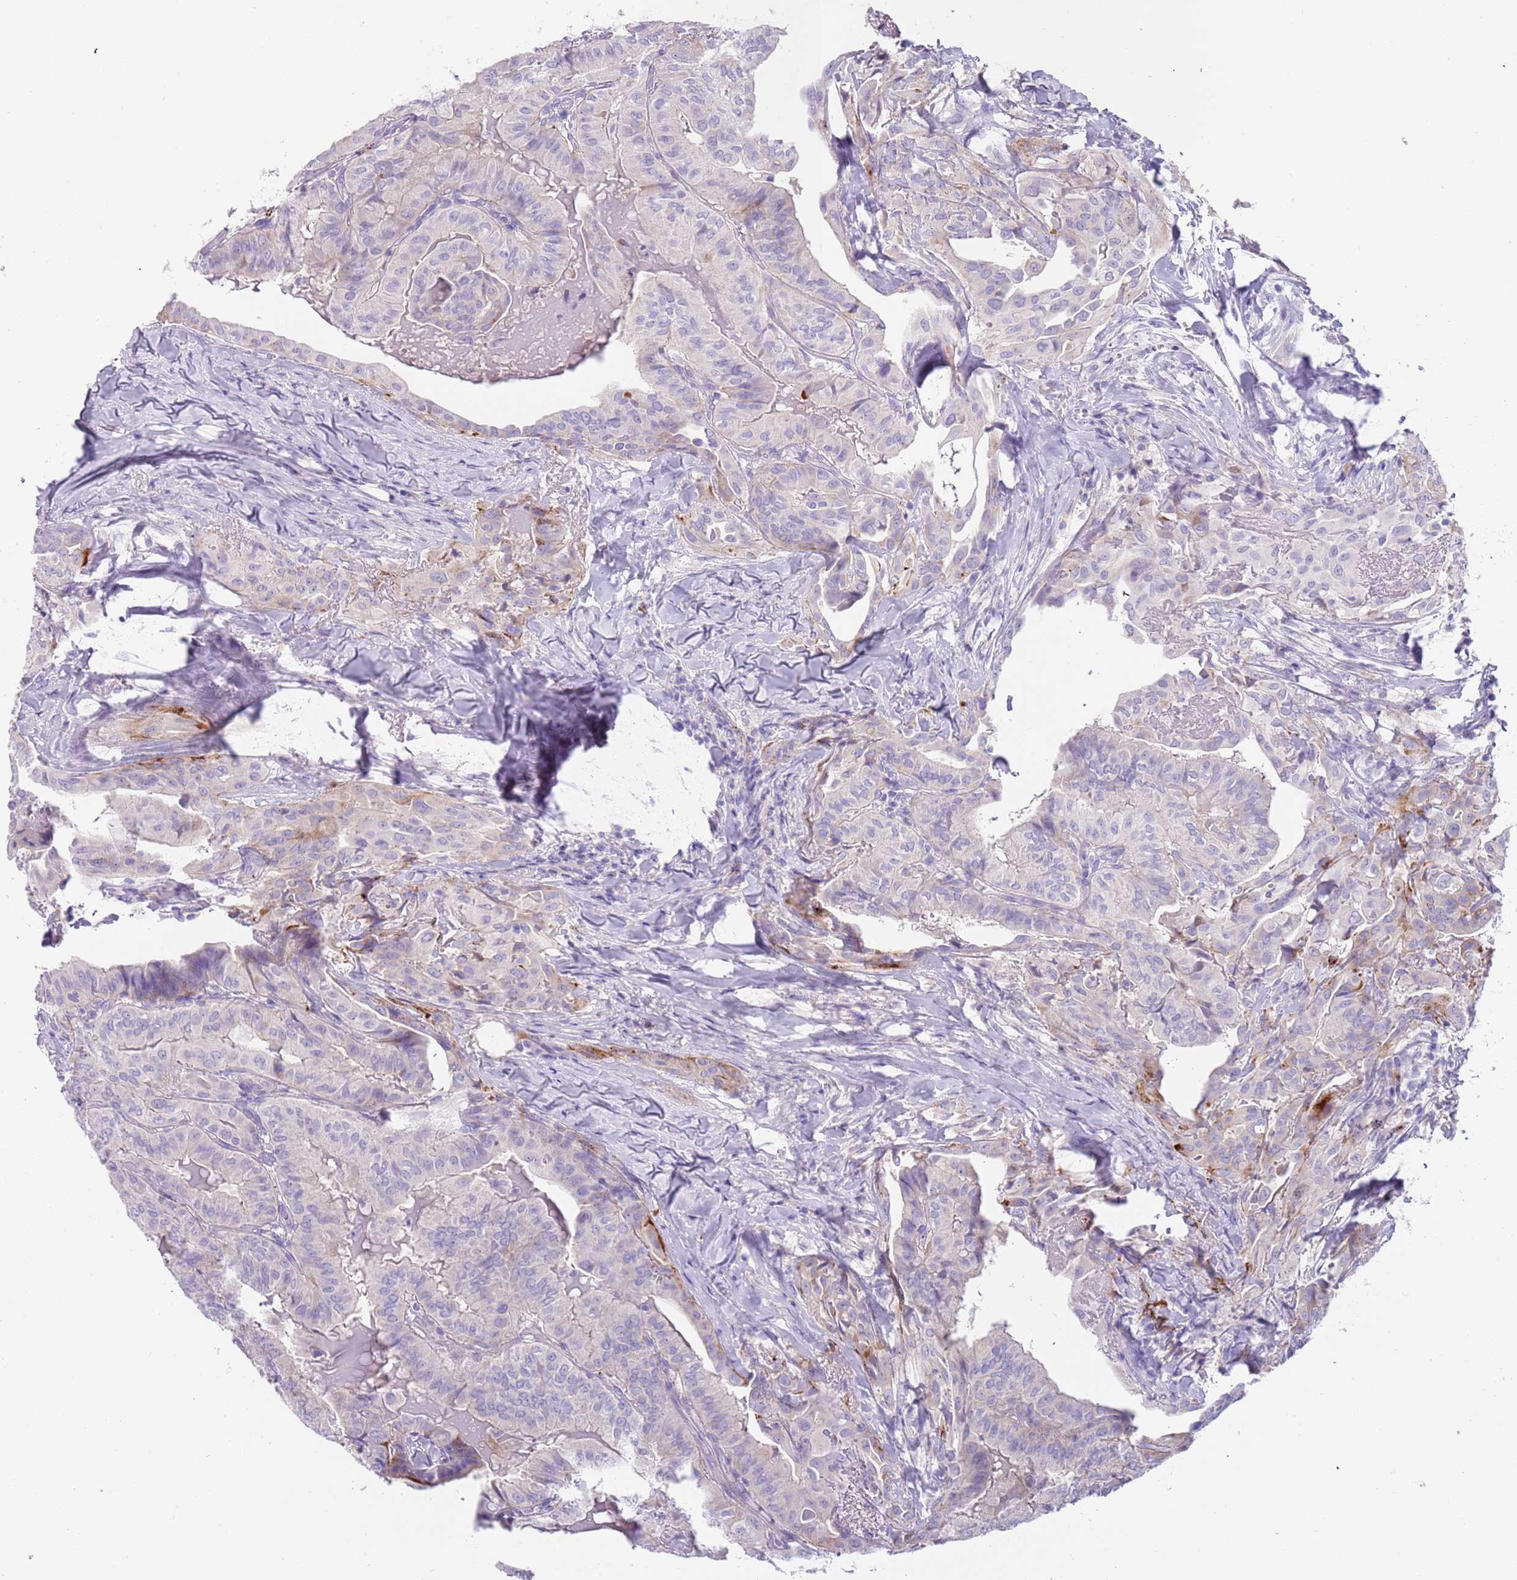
{"staining": {"intensity": "negative", "quantity": "none", "location": "none"}, "tissue": "thyroid cancer", "cell_type": "Tumor cells", "image_type": "cancer", "snomed": [{"axis": "morphology", "description": "Papillary adenocarcinoma, NOS"}, {"axis": "topography", "description": "Thyroid gland"}], "caption": "Tumor cells are negative for protein expression in human thyroid papillary adenocarcinoma. Nuclei are stained in blue.", "gene": "LRRN3", "patient": {"sex": "female", "age": 68}}